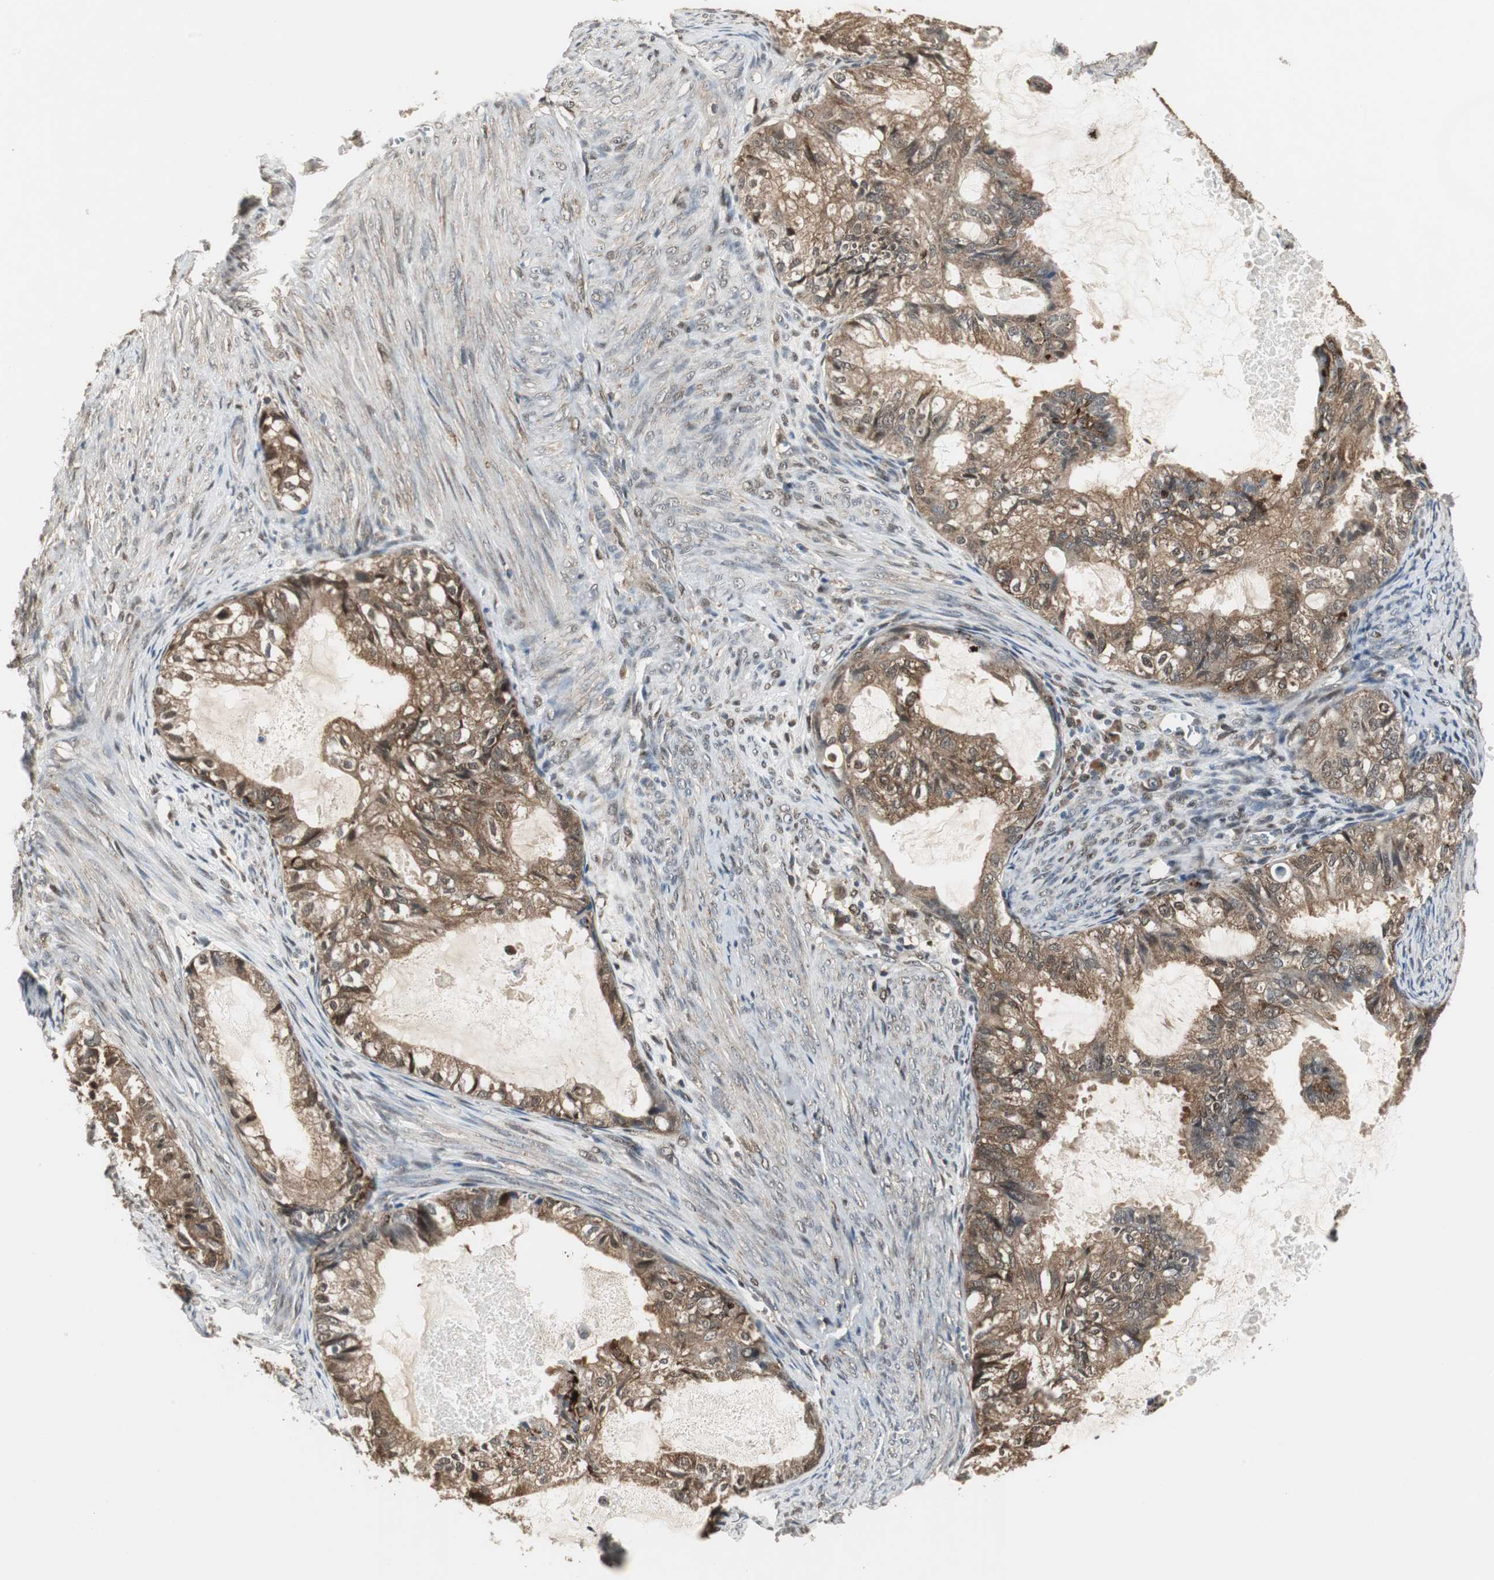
{"staining": {"intensity": "strong", "quantity": ">75%", "location": "cytoplasmic/membranous,nuclear"}, "tissue": "cervical cancer", "cell_type": "Tumor cells", "image_type": "cancer", "snomed": [{"axis": "morphology", "description": "Normal tissue, NOS"}, {"axis": "morphology", "description": "Adenocarcinoma, NOS"}, {"axis": "topography", "description": "Cervix"}, {"axis": "topography", "description": "Endometrium"}], "caption": "Cervical cancer was stained to show a protein in brown. There is high levels of strong cytoplasmic/membranous and nuclear expression in approximately >75% of tumor cells.", "gene": "PLIN3", "patient": {"sex": "female", "age": 86}}